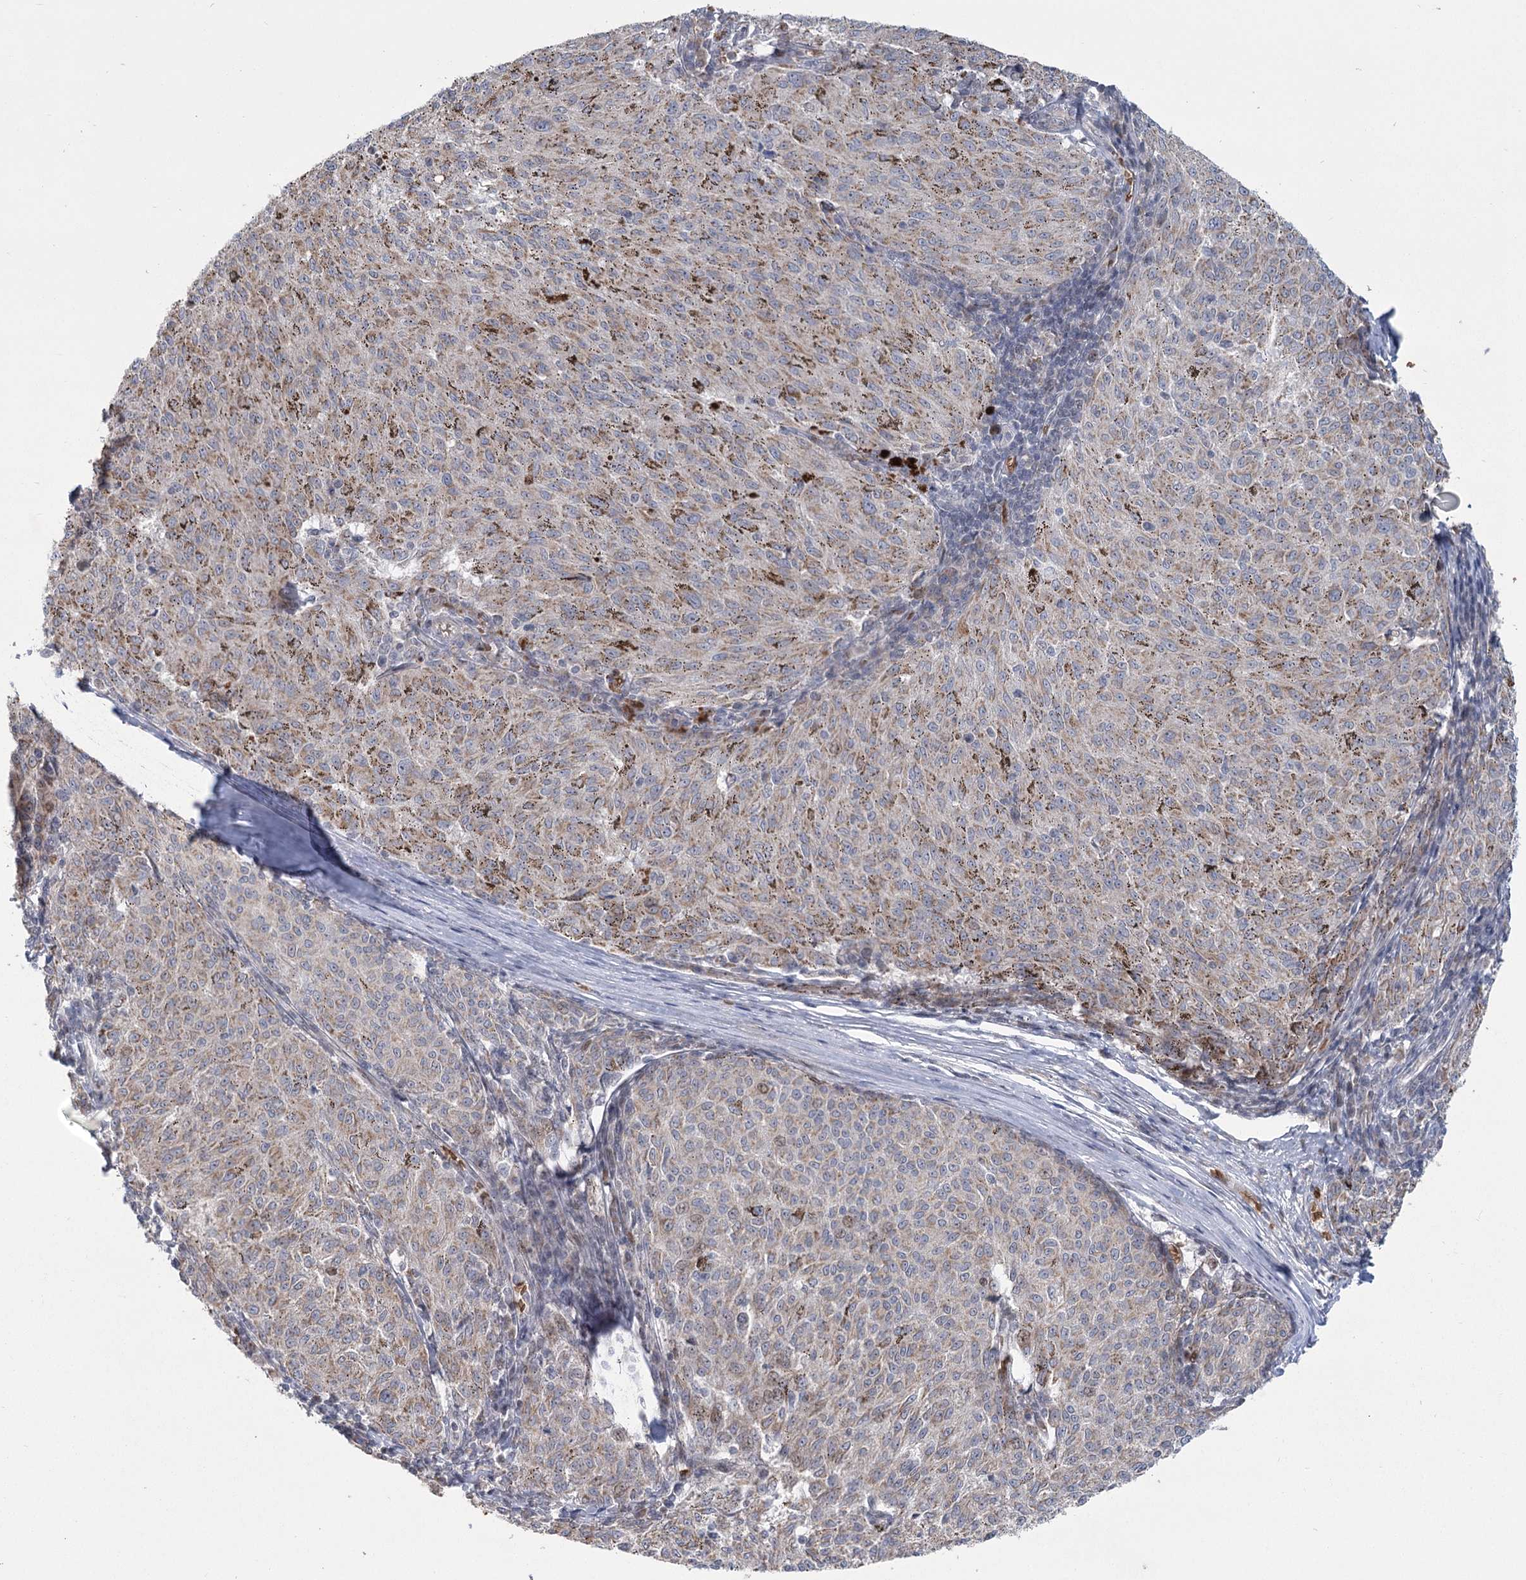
{"staining": {"intensity": "weak", "quantity": ">75%", "location": "cytoplasmic/membranous"}, "tissue": "melanoma", "cell_type": "Tumor cells", "image_type": "cancer", "snomed": [{"axis": "morphology", "description": "Malignant melanoma, NOS"}, {"axis": "topography", "description": "Skin"}], "caption": "Human malignant melanoma stained with a protein marker reveals weak staining in tumor cells.", "gene": "NSMCE4A", "patient": {"sex": "female", "age": 72}}